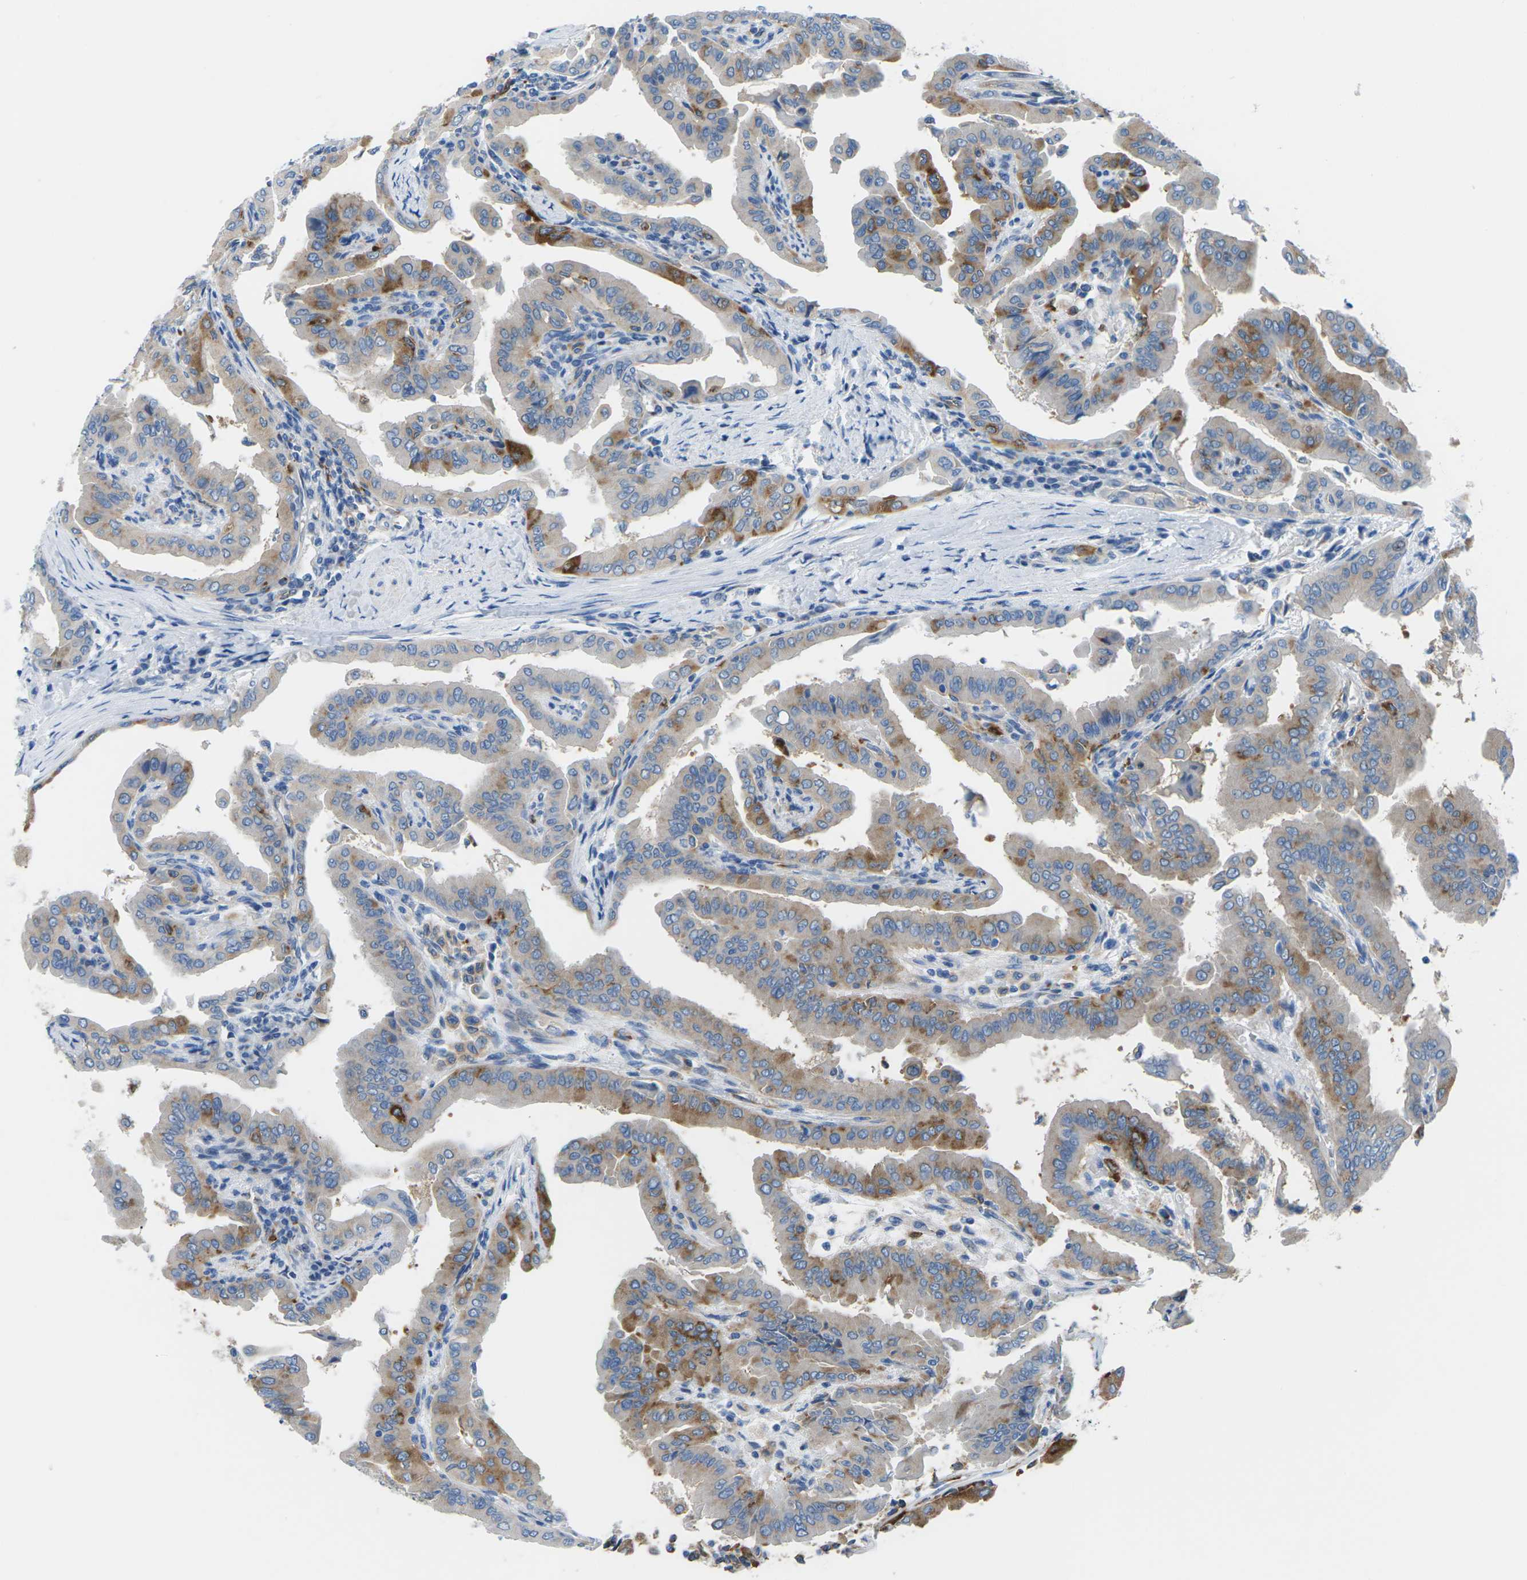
{"staining": {"intensity": "moderate", "quantity": "25%-75%", "location": "cytoplasmic/membranous"}, "tissue": "thyroid cancer", "cell_type": "Tumor cells", "image_type": "cancer", "snomed": [{"axis": "morphology", "description": "Papillary adenocarcinoma, NOS"}, {"axis": "topography", "description": "Thyroid gland"}], "caption": "DAB (3,3'-diaminobenzidine) immunohistochemical staining of human papillary adenocarcinoma (thyroid) shows moderate cytoplasmic/membranous protein staining in about 25%-75% of tumor cells.", "gene": "SYNGR2", "patient": {"sex": "male", "age": 33}}